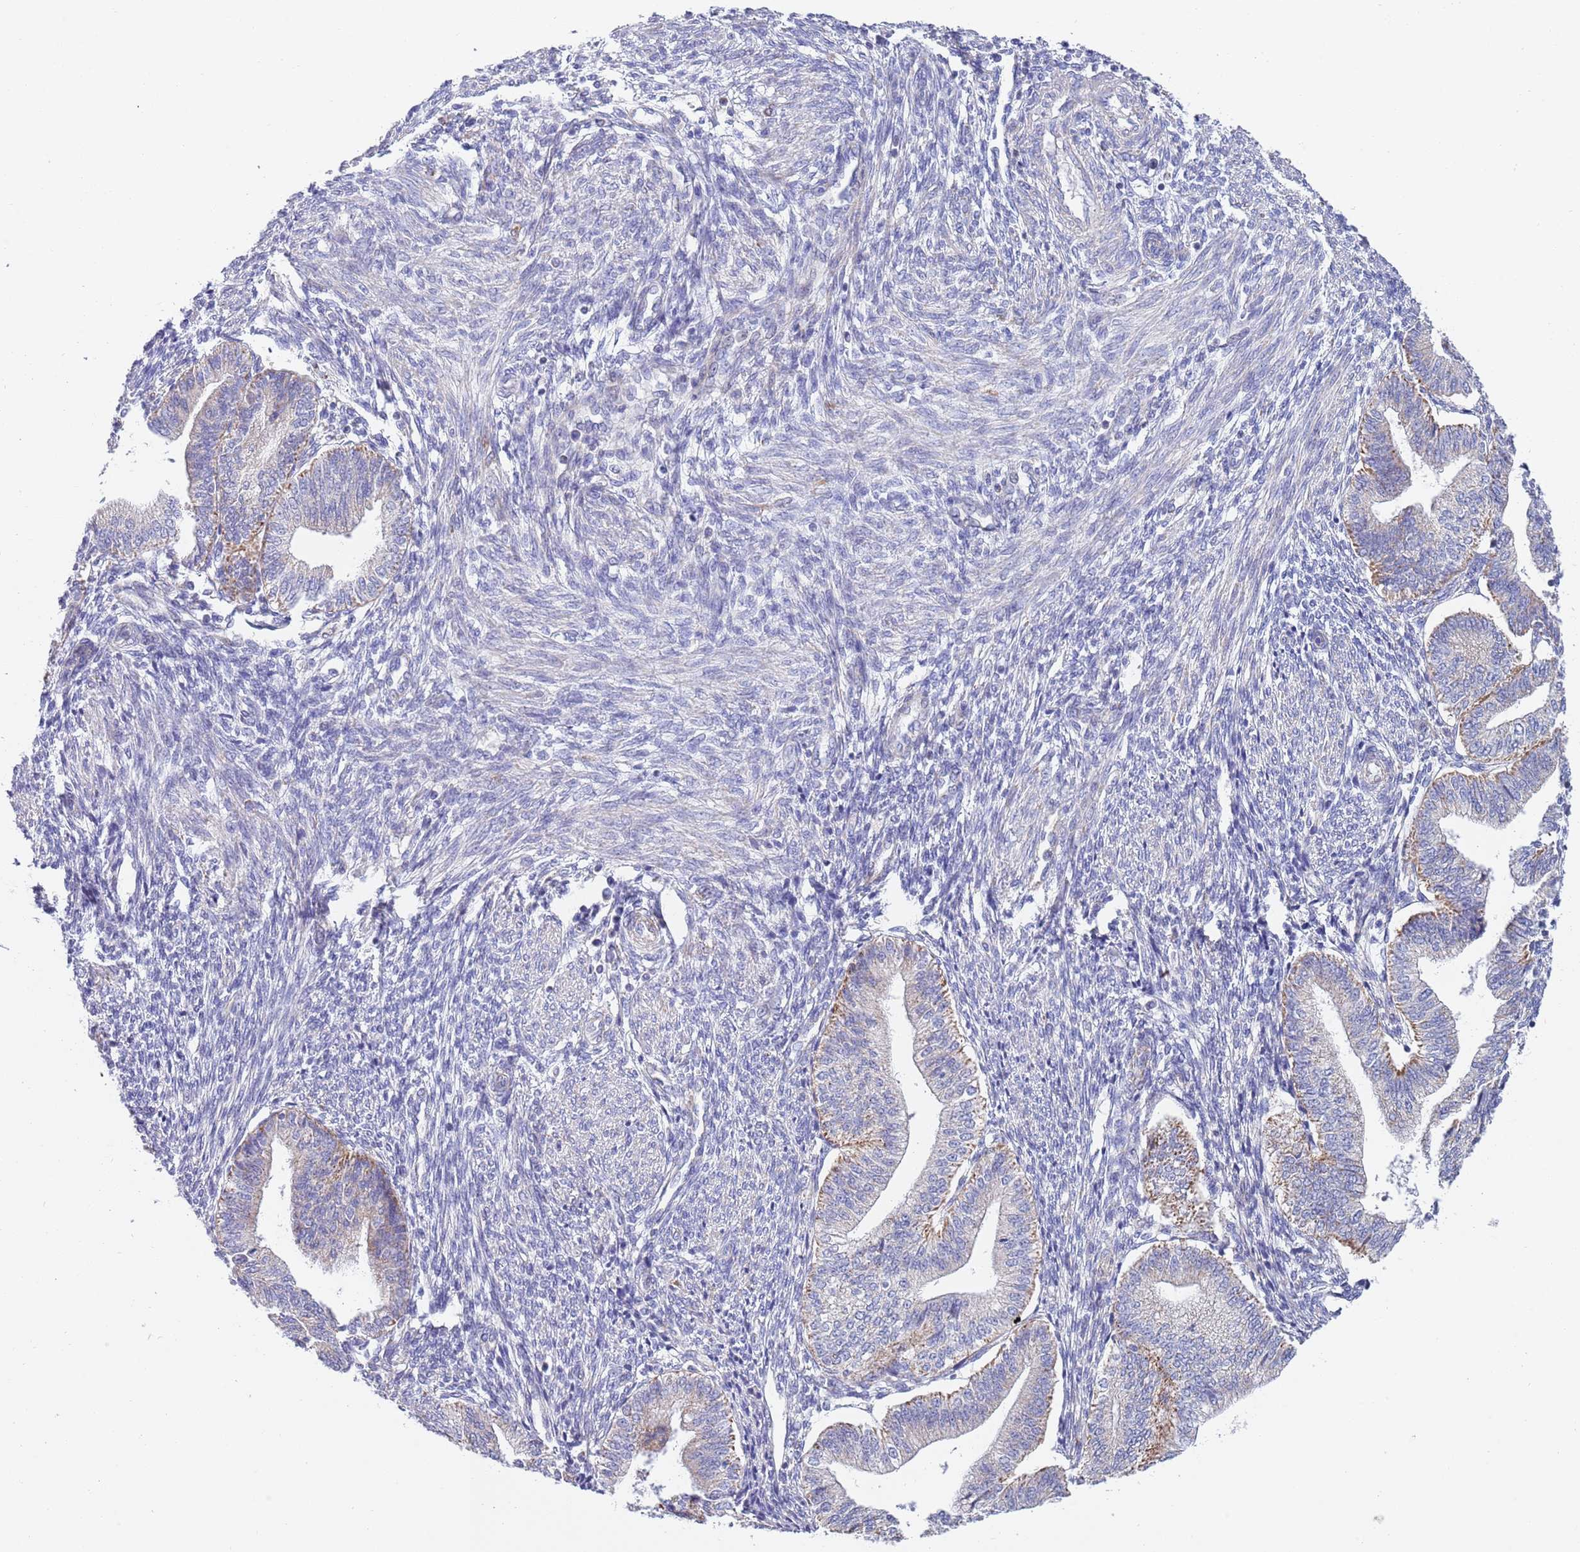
{"staining": {"intensity": "negative", "quantity": "none", "location": "none"}, "tissue": "endometrium", "cell_type": "Cells in endometrial stroma", "image_type": "normal", "snomed": [{"axis": "morphology", "description": "Normal tissue, NOS"}, {"axis": "topography", "description": "Endometrium"}], "caption": "DAB immunohistochemical staining of unremarkable endometrium demonstrates no significant expression in cells in endometrial stroma.", "gene": "EMC8", "patient": {"sex": "female", "age": 34}}